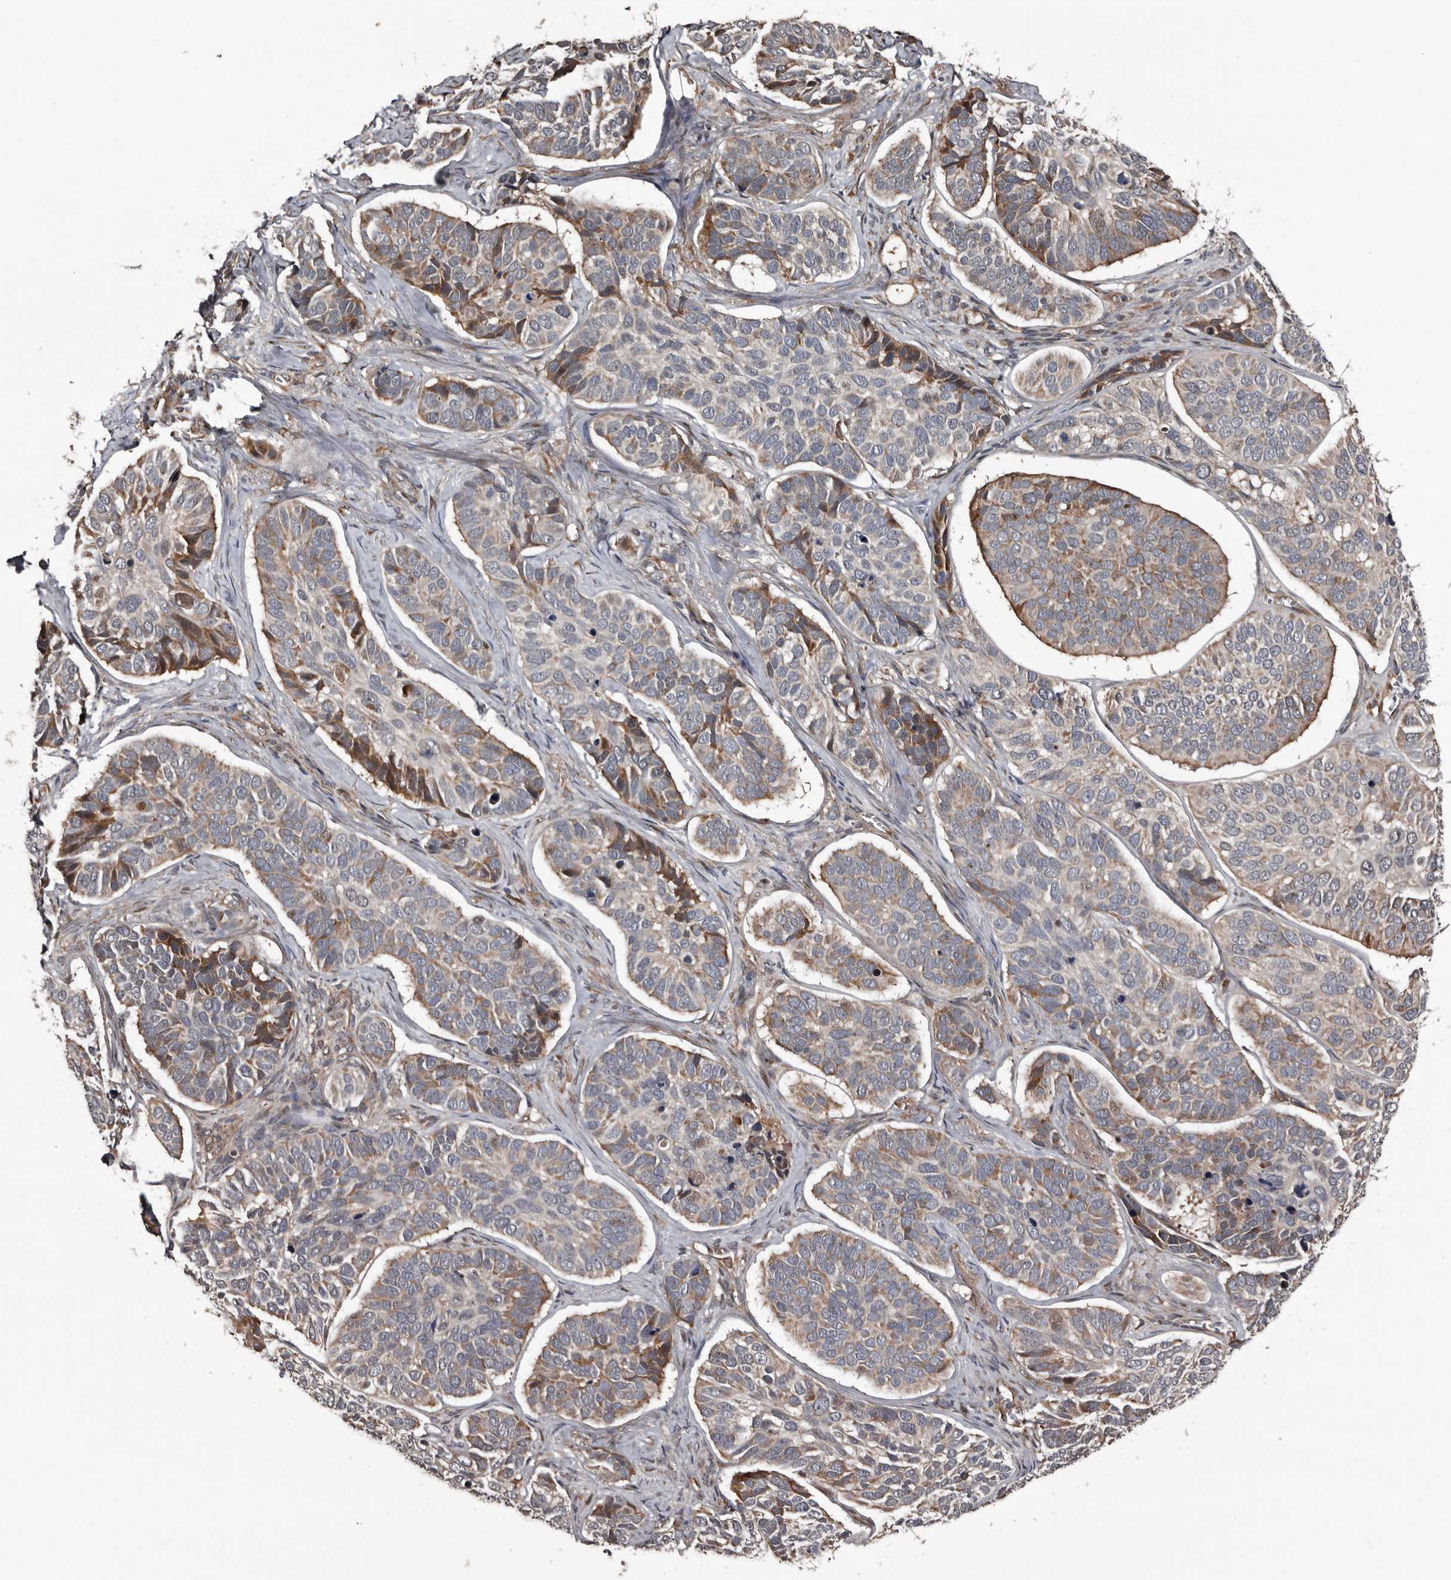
{"staining": {"intensity": "moderate", "quantity": "<25%", "location": "cytoplasmic/membranous"}, "tissue": "skin cancer", "cell_type": "Tumor cells", "image_type": "cancer", "snomed": [{"axis": "morphology", "description": "Basal cell carcinoma"}, {"axis": "topography", "description": "Skin"}], "caption": "DAB immunohistochemical staining of human skin basal cell carcinoma exhibits moderate cytoplasmic/membranous protein positivity in approximately <25% of tumor cells. (DAB (3,3'-diaminobenzidine) IHC, brown staining for protein, blue staining for nuclei).", "gene": "SERTAD4", "patient": {"sex": "male", "age": 62}}